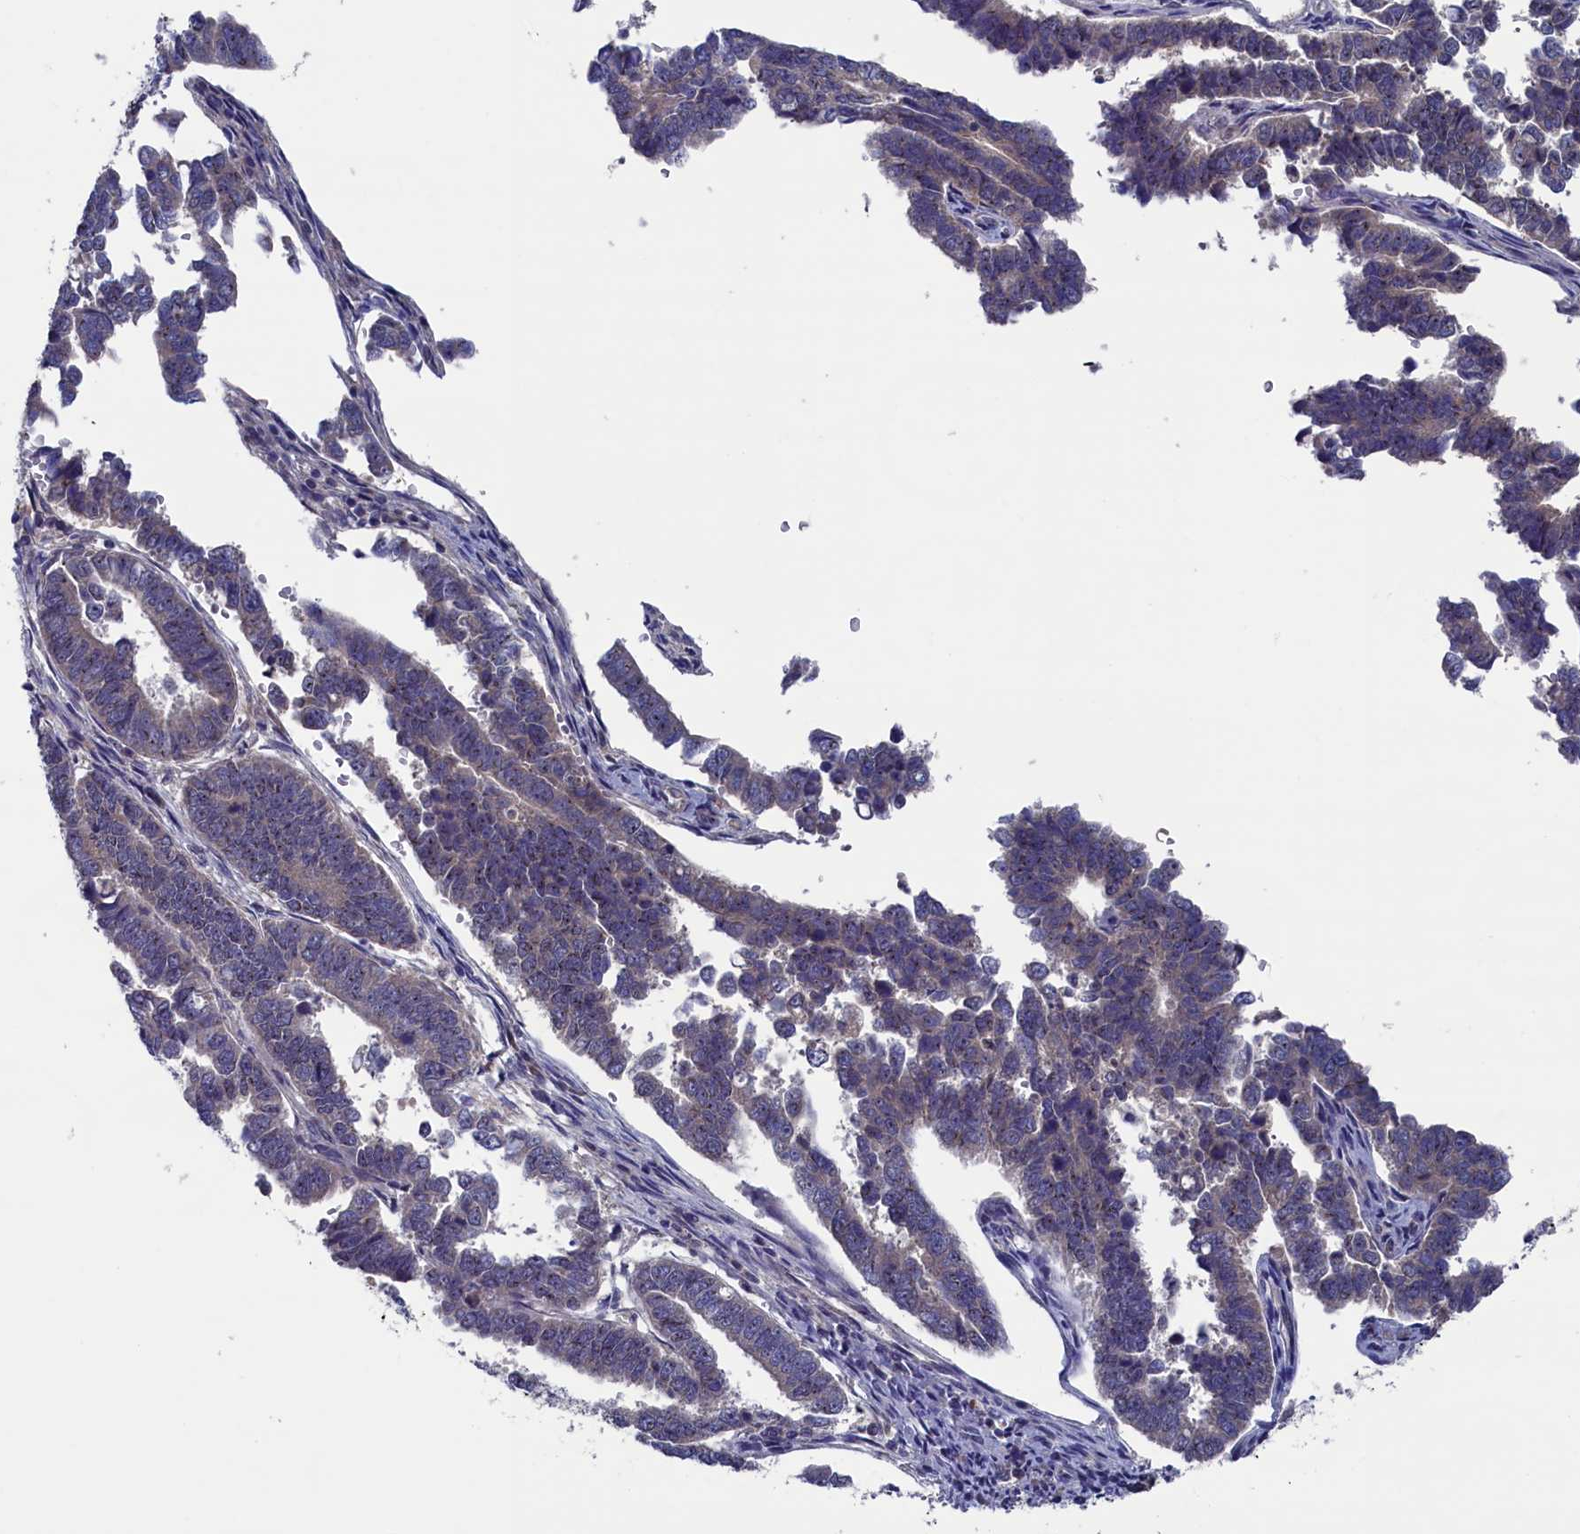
{"staining": {"intensity": "weak", "quantity": "<25%", "location": "cytoplasmic/membranous"}, "tissue": "endometrial cancer", "cell_type": "Tumor cells", "image_type": "cancer", "snomed": [{"axis": "morphology", "description": "Adenocarcinoma, NOS"}, {"axis": "topography", "description": "Endometrium"}], "caption": "High magnification brightfield microscopy of endometrial cancer (adenocarcinoma) stained with DAB (brown) and counterstained with hematoxylin (blue): tumor cells show no significant expression. Brightfield microscopy of immunohistochemistry (IHC) stained with DAB (brown) and hematoxylin (blue), captured at high magnification.", "gene": "SPATA13", "patient": {"sex": "female", "age": 75}}